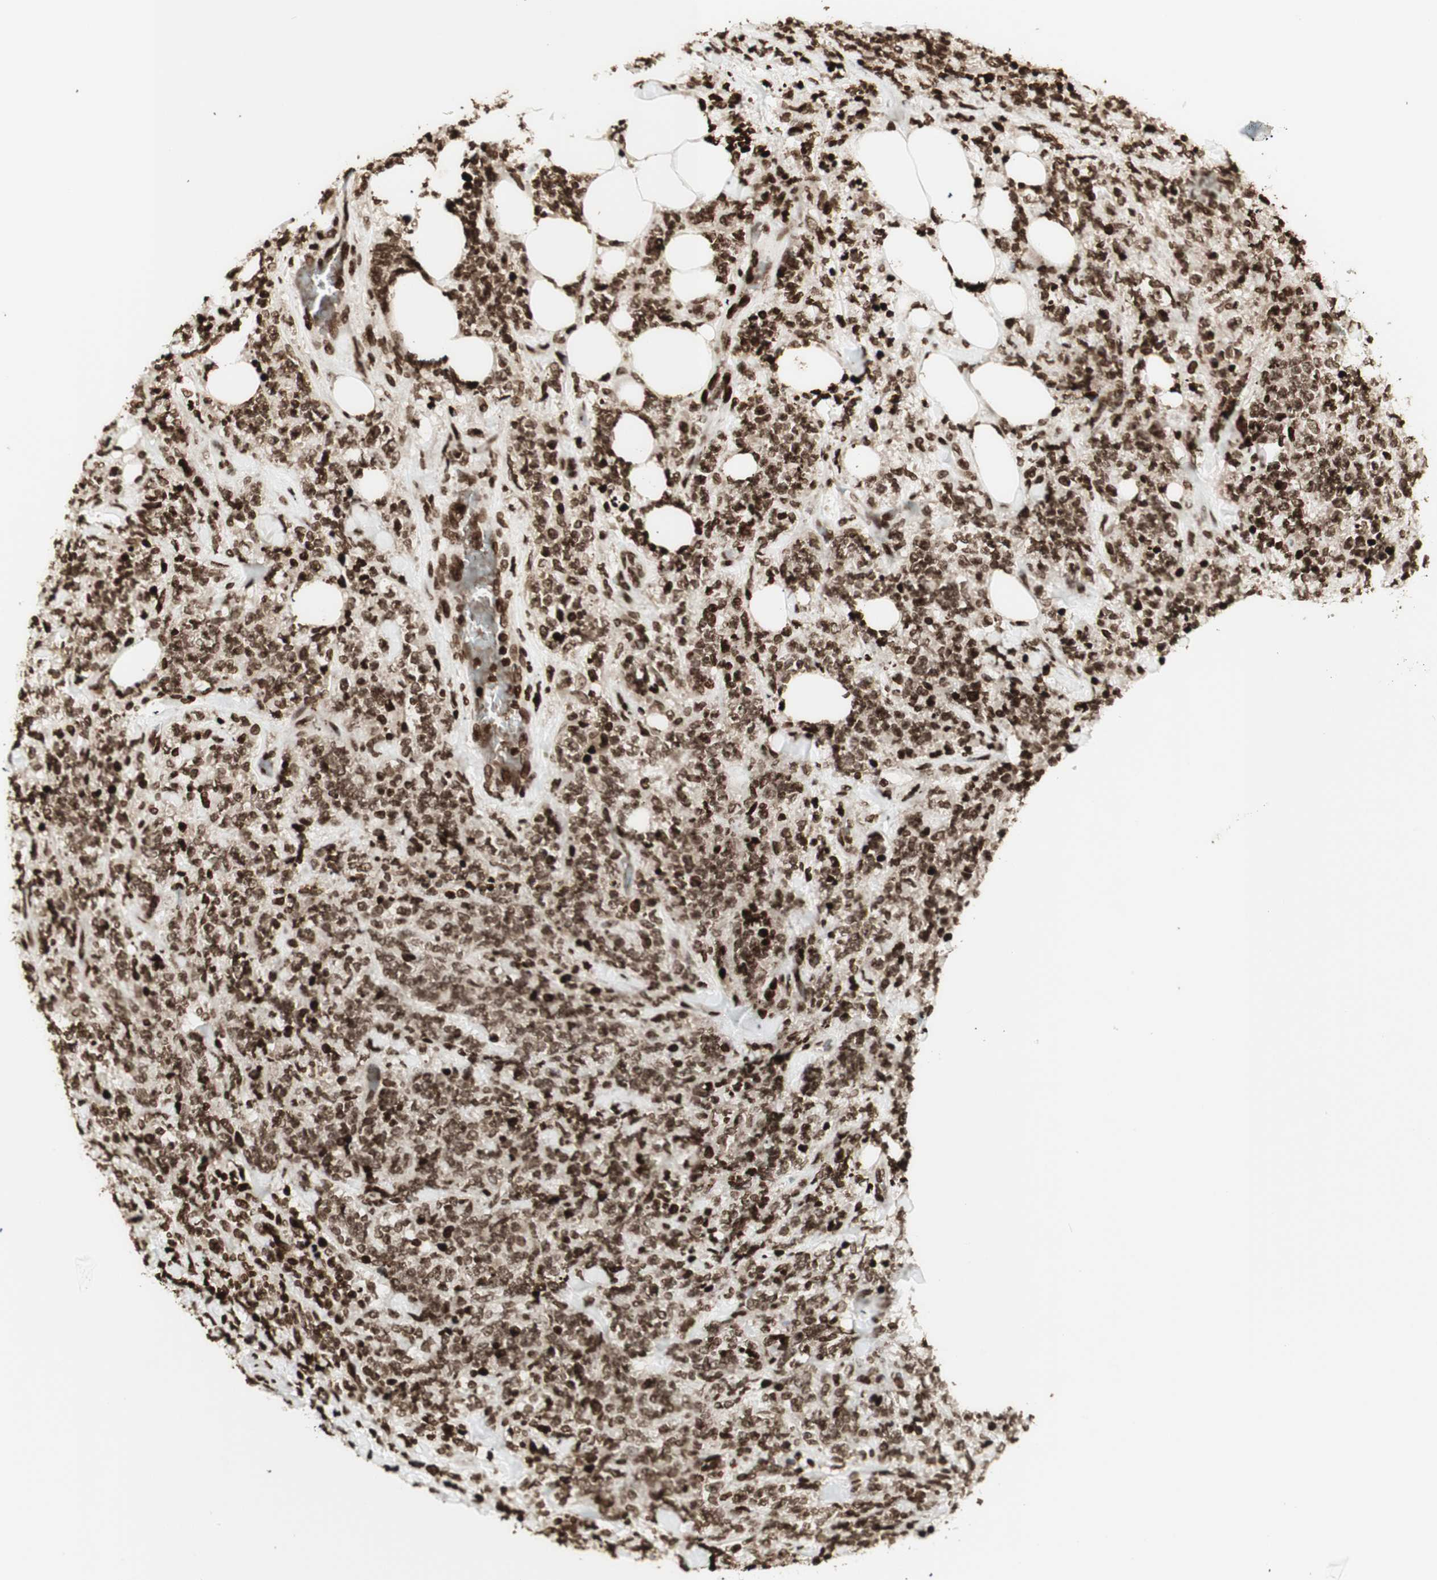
{"staining": {"intensity": "strong", "quantity": ">75%", "location": "nuclear"}, "tissue": "lymphoma", "cell_type": "Tumor cells", "image_type": "cancer", "snomed": [{"axis": "morphology", "description": "Malignant lymphoma, non-Hodgkin's type, High grade"}, {"axis": "topography", "description": "Soft tissue"}], "caption": "Lymphoma stained with DAB (3,3'-diaminobenzidine) immunohistochemistry displays high levels of strong nuclear staining in about >75% of tumor cells.", "gene": "NCAPD2", "patient": {"sex": "male", "age": 18}}